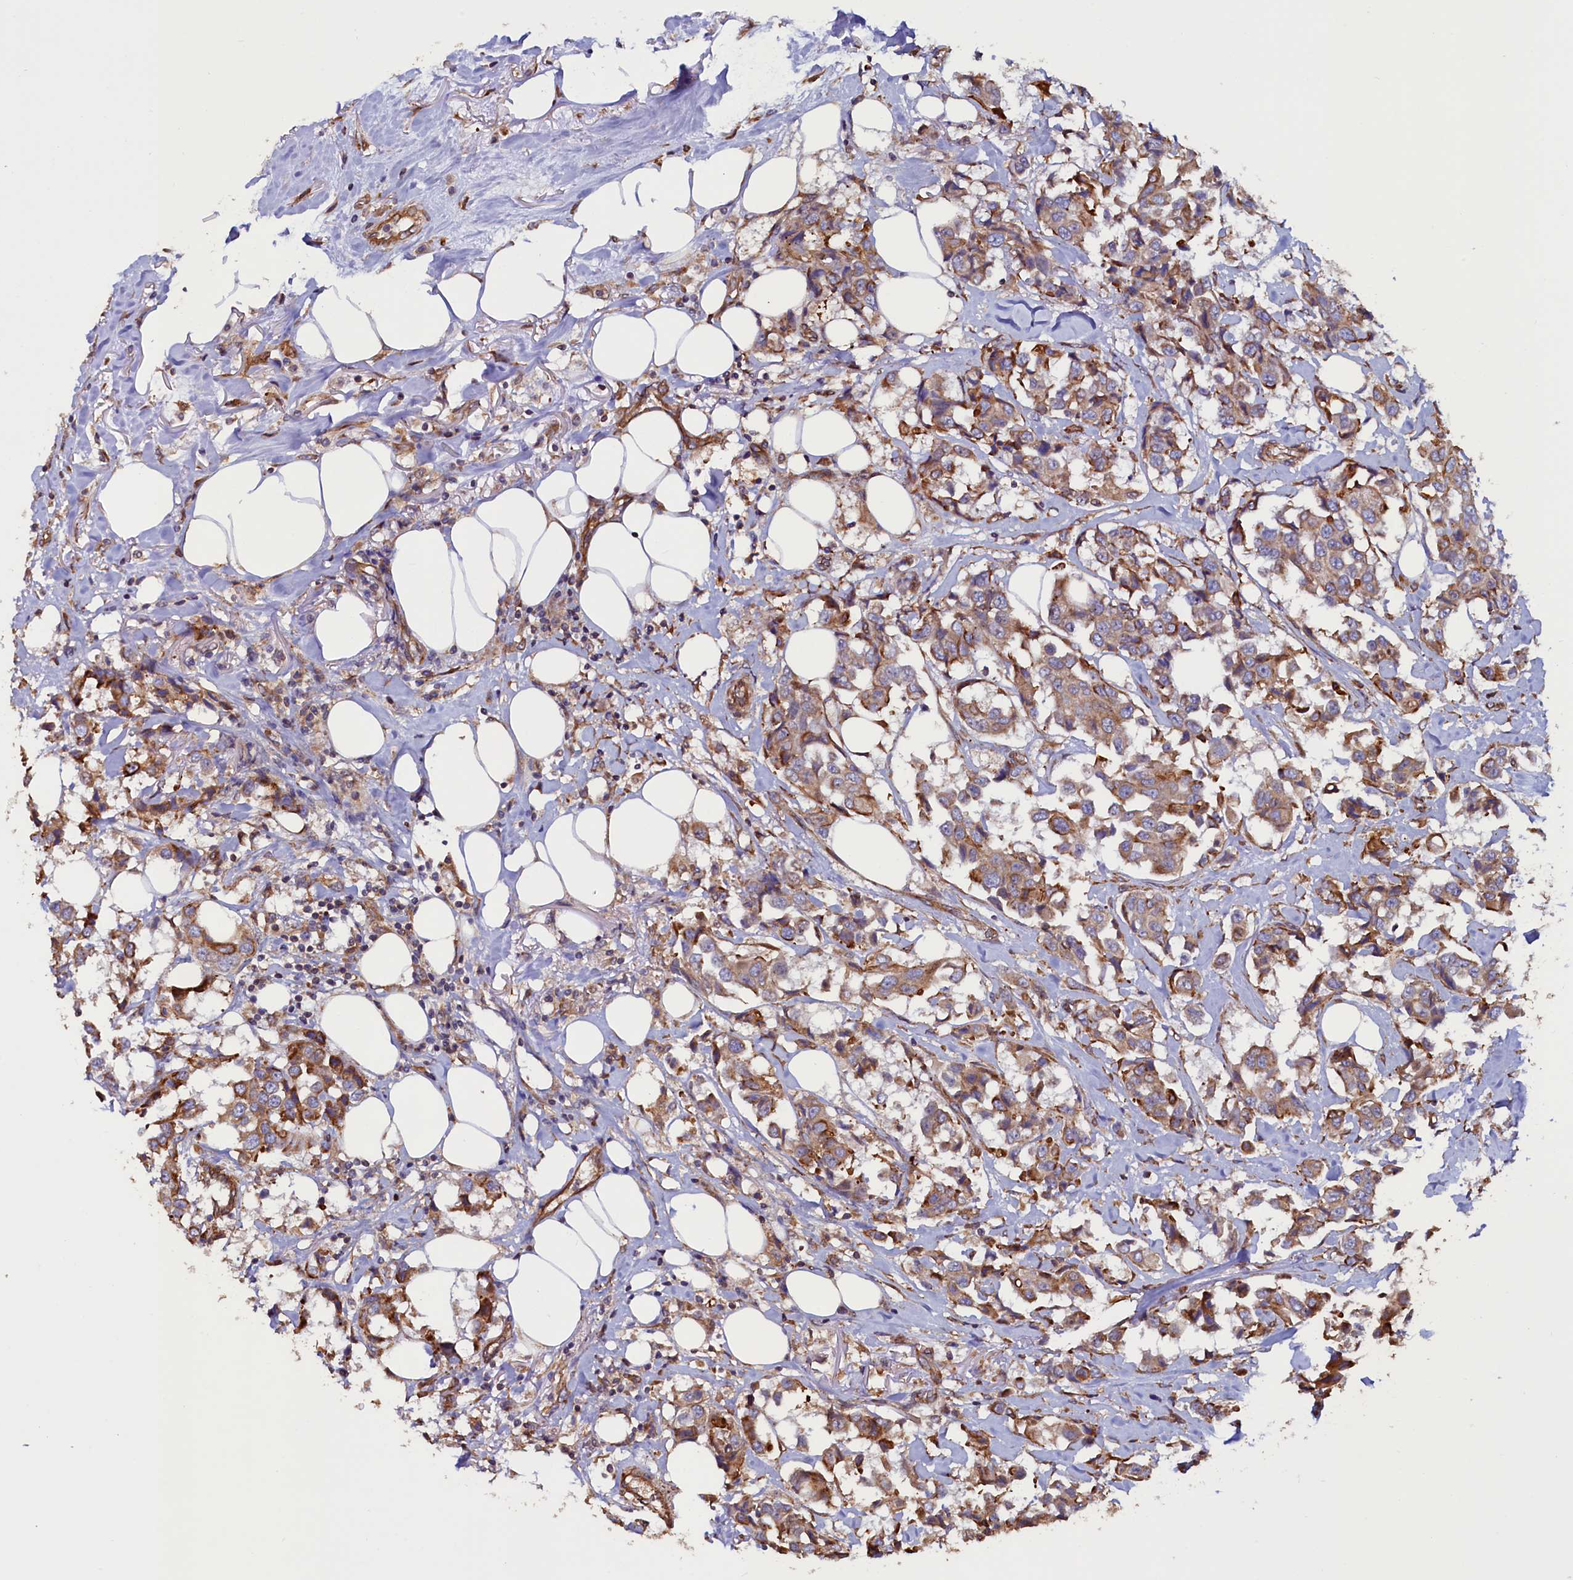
{"staining": {"intensity": "moderate", "quantity": "25%-75%", "location": "cytoplasmic/membranous"}, "tissue": "breast cancer", "cell_type": "Tumor cells", "image_type": "cancer", "snomed": [{"axis": "morphology", "description": "Duct carcinoma"}, {"axis": "topography", "description": "Breast"}], "caption": "Breast intraductal carcinoma was stained to show a protein in brown. There is medium levels of moderate cytoplasmic/membranous staining in about 25%-75% of tumor cells.", "gene": "ATXN2L", "patient": {"sex": "female", "age": 80}}